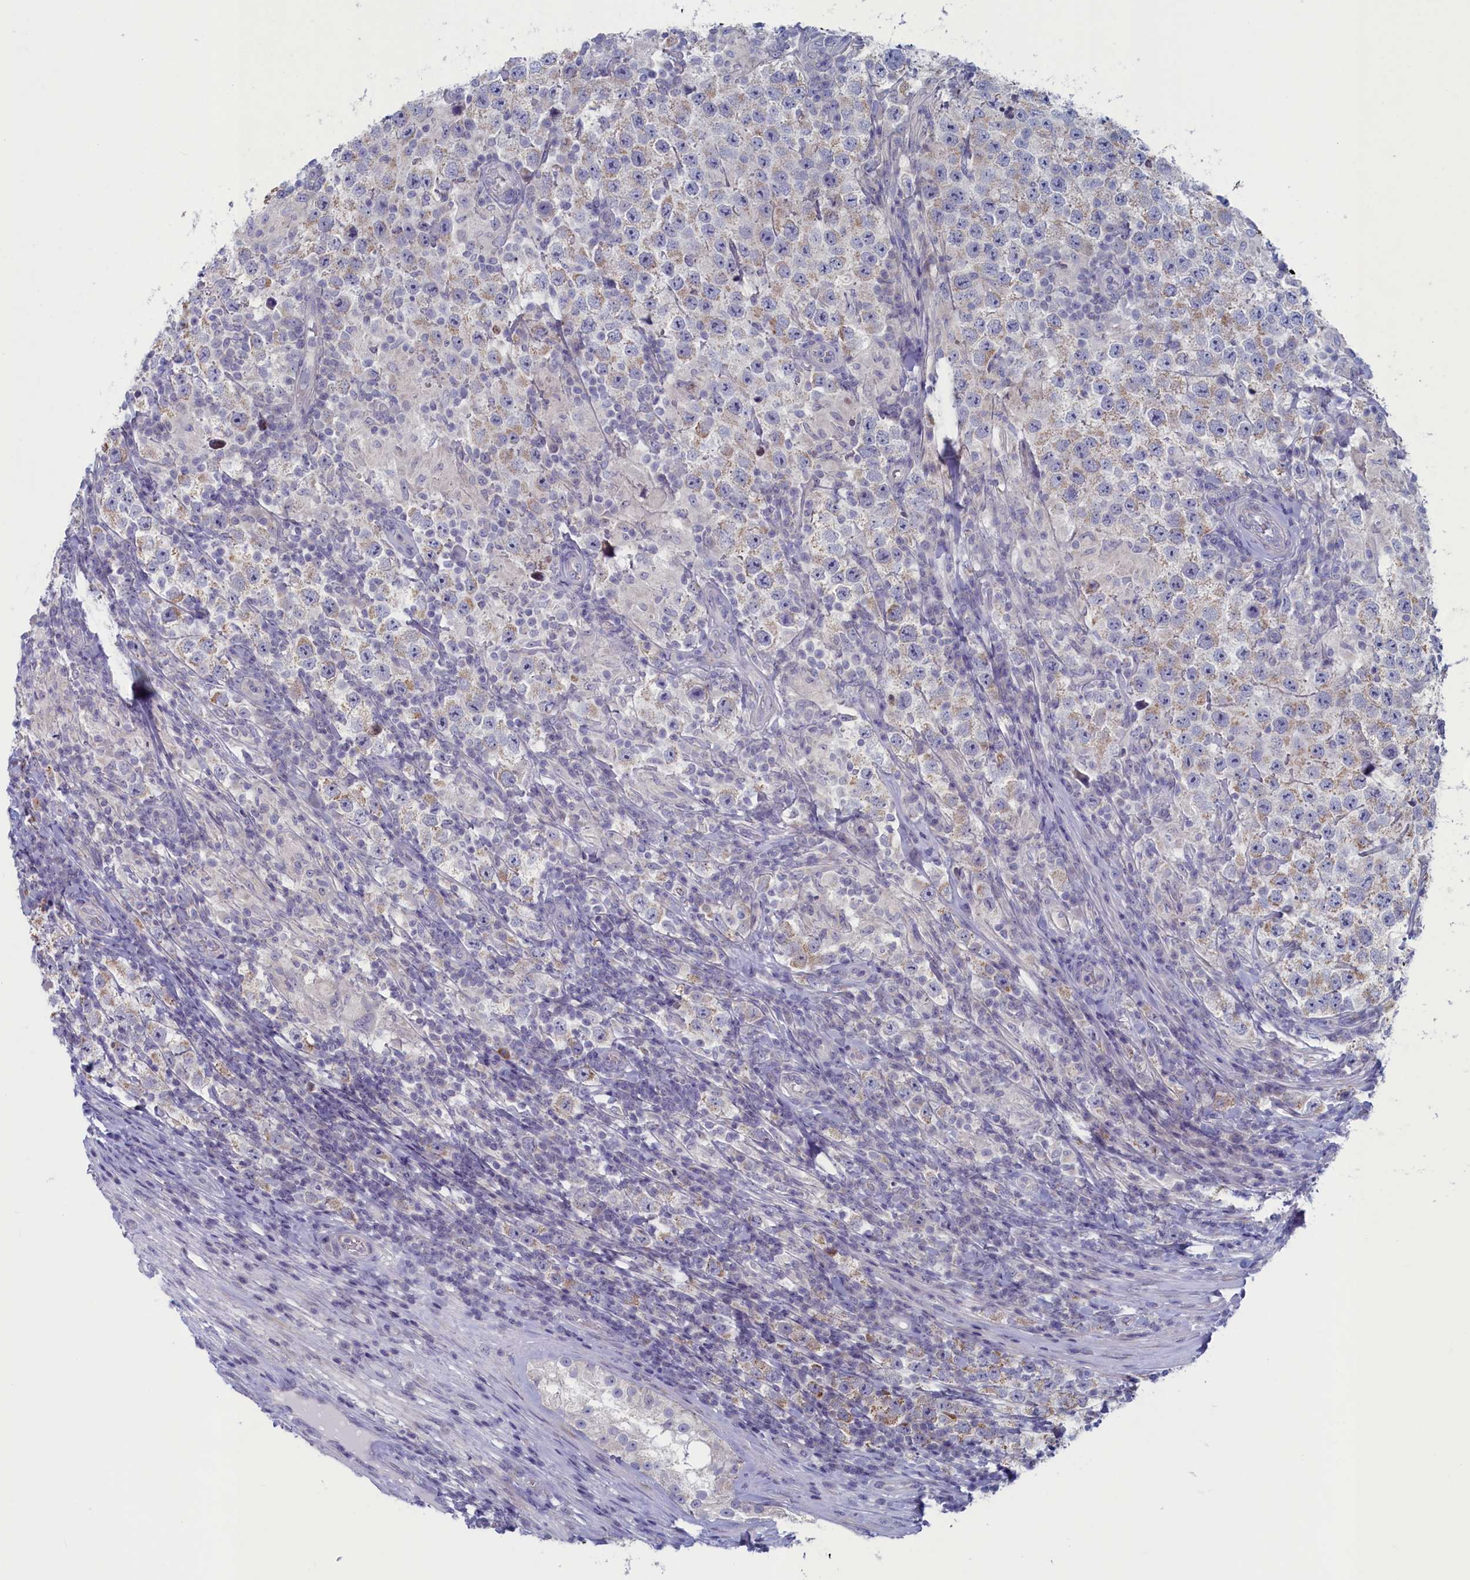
{"staining": {"intensity": "weak", "quantity": "<25%", "location": "cytoplasmic/membranous"}, "tissue": "testis cancer", "cell_type": "Tumor cells", "image_type": "cancer", "snomed": [{"axis": "morphology", "description": "Normal tissue, NOS"}, {"axis": "morphology", "description": "Urothelial carcinoma, High grade"}, {"axis": "morphology", "description": "Seminoma, NOS"}, {"axis": "morphology", "description": "Carcinoma, Embryonal, NOS"}, {"axis": "topography", "description": "Urinary bladder"}, {"axis": "topography", "description": "Testis"}], "caption": "Micrograph shows no protein positivity in tumor cells of testis seminoma tissue.", "gene": "WDR76", "patient": {"sex": "male", "age": 41}}